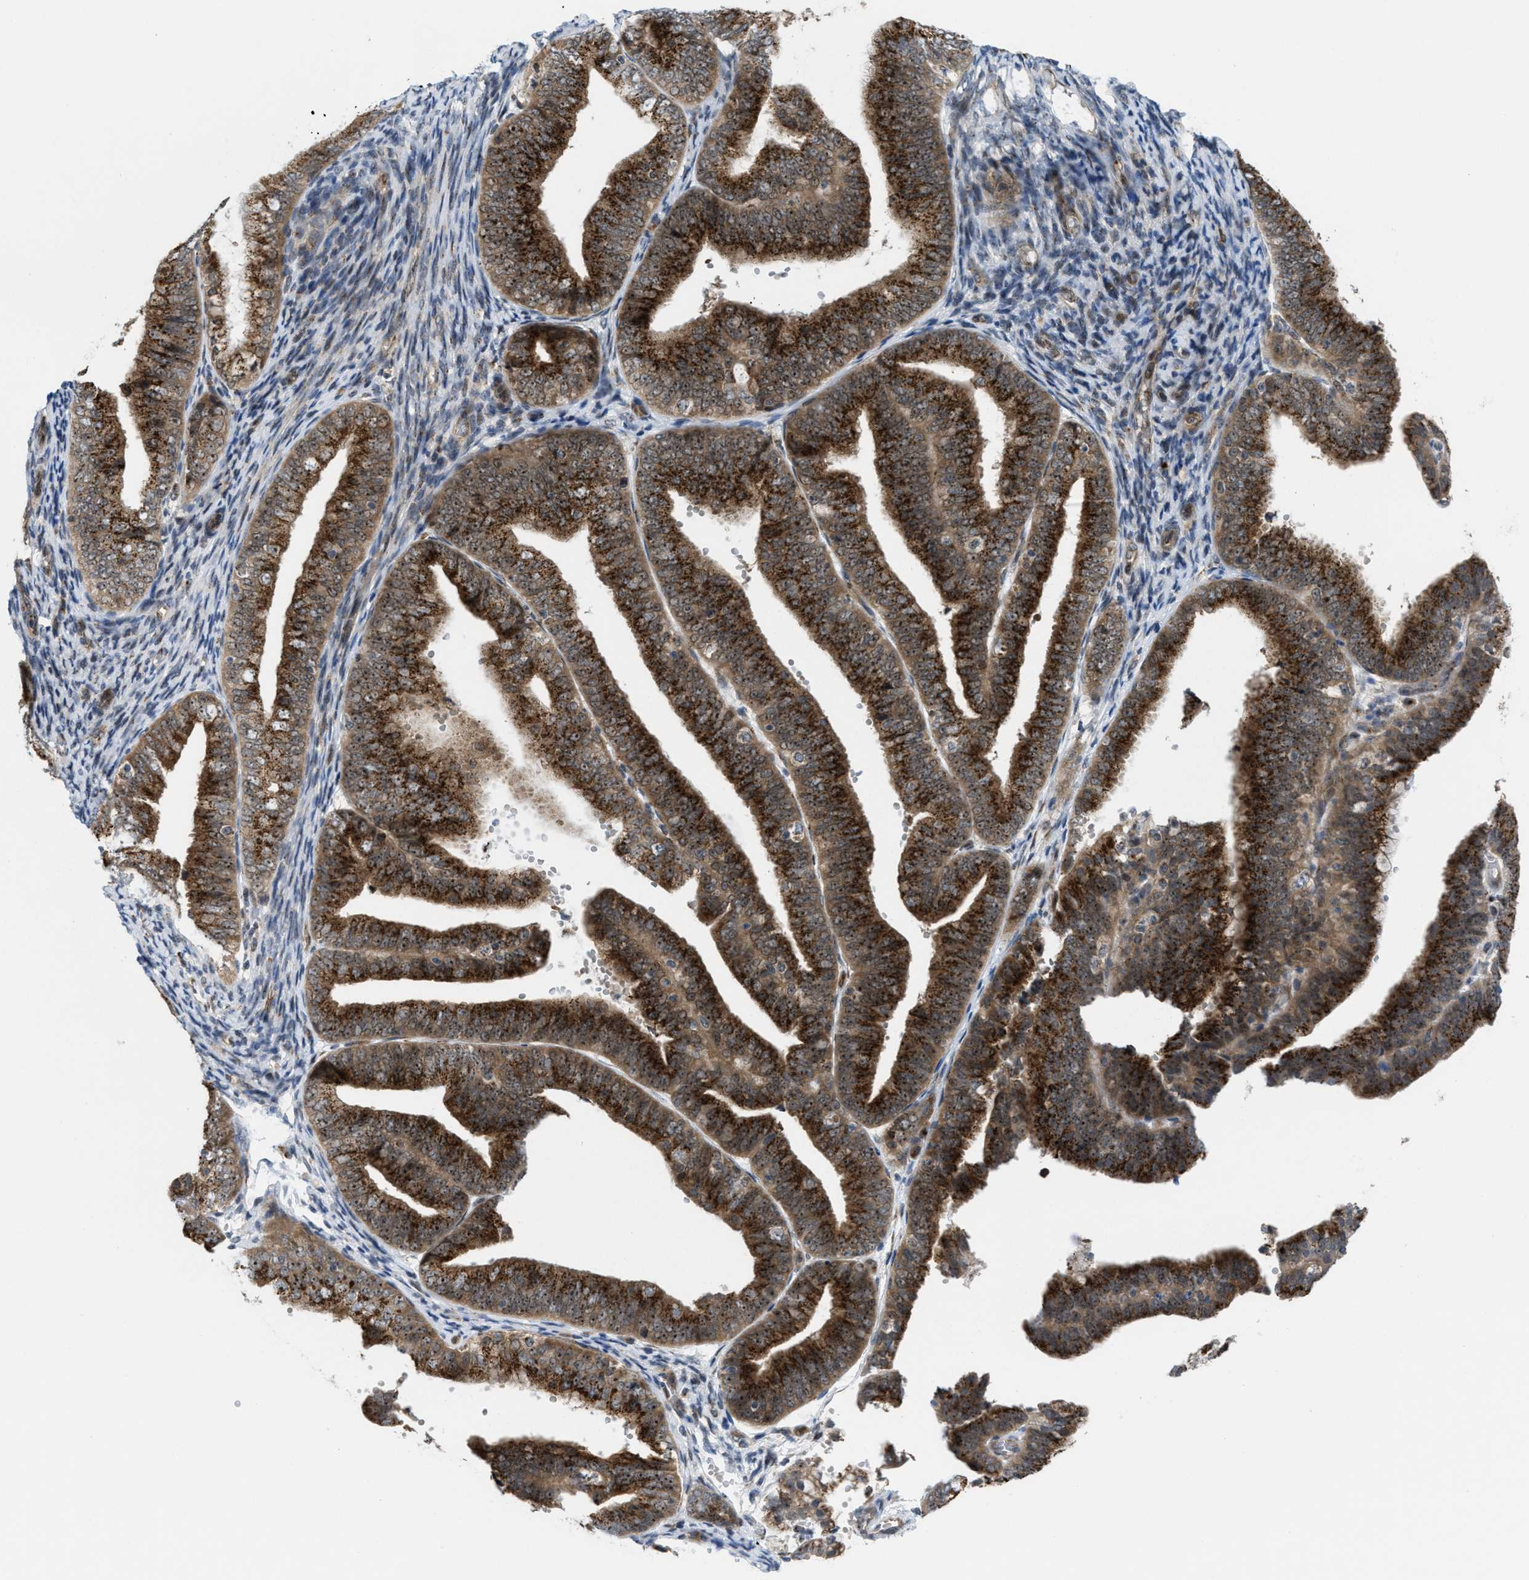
{"staining": {"intensity": "strong", "quantity": ">75%", "location": "cytoplasmic/membranous"}, "tissue": "endometrial cancer", "cell_type": "Tumor cells", "image_type": "cancer", "snomed": [{"axis": "morphology", "description": "Adenocarcinoma, NOS"}, {"axis": "topography", "description": "Endometrium"}], "caption": "DAB immunohistochemical staining of human adenocarcinoma (endometrial) displays strong cytoplasmic/membranous protein positivity in about >75% of tumor cells.", "gene": "SLC38A10", "patient": {"sex": "female", "age": 63}}